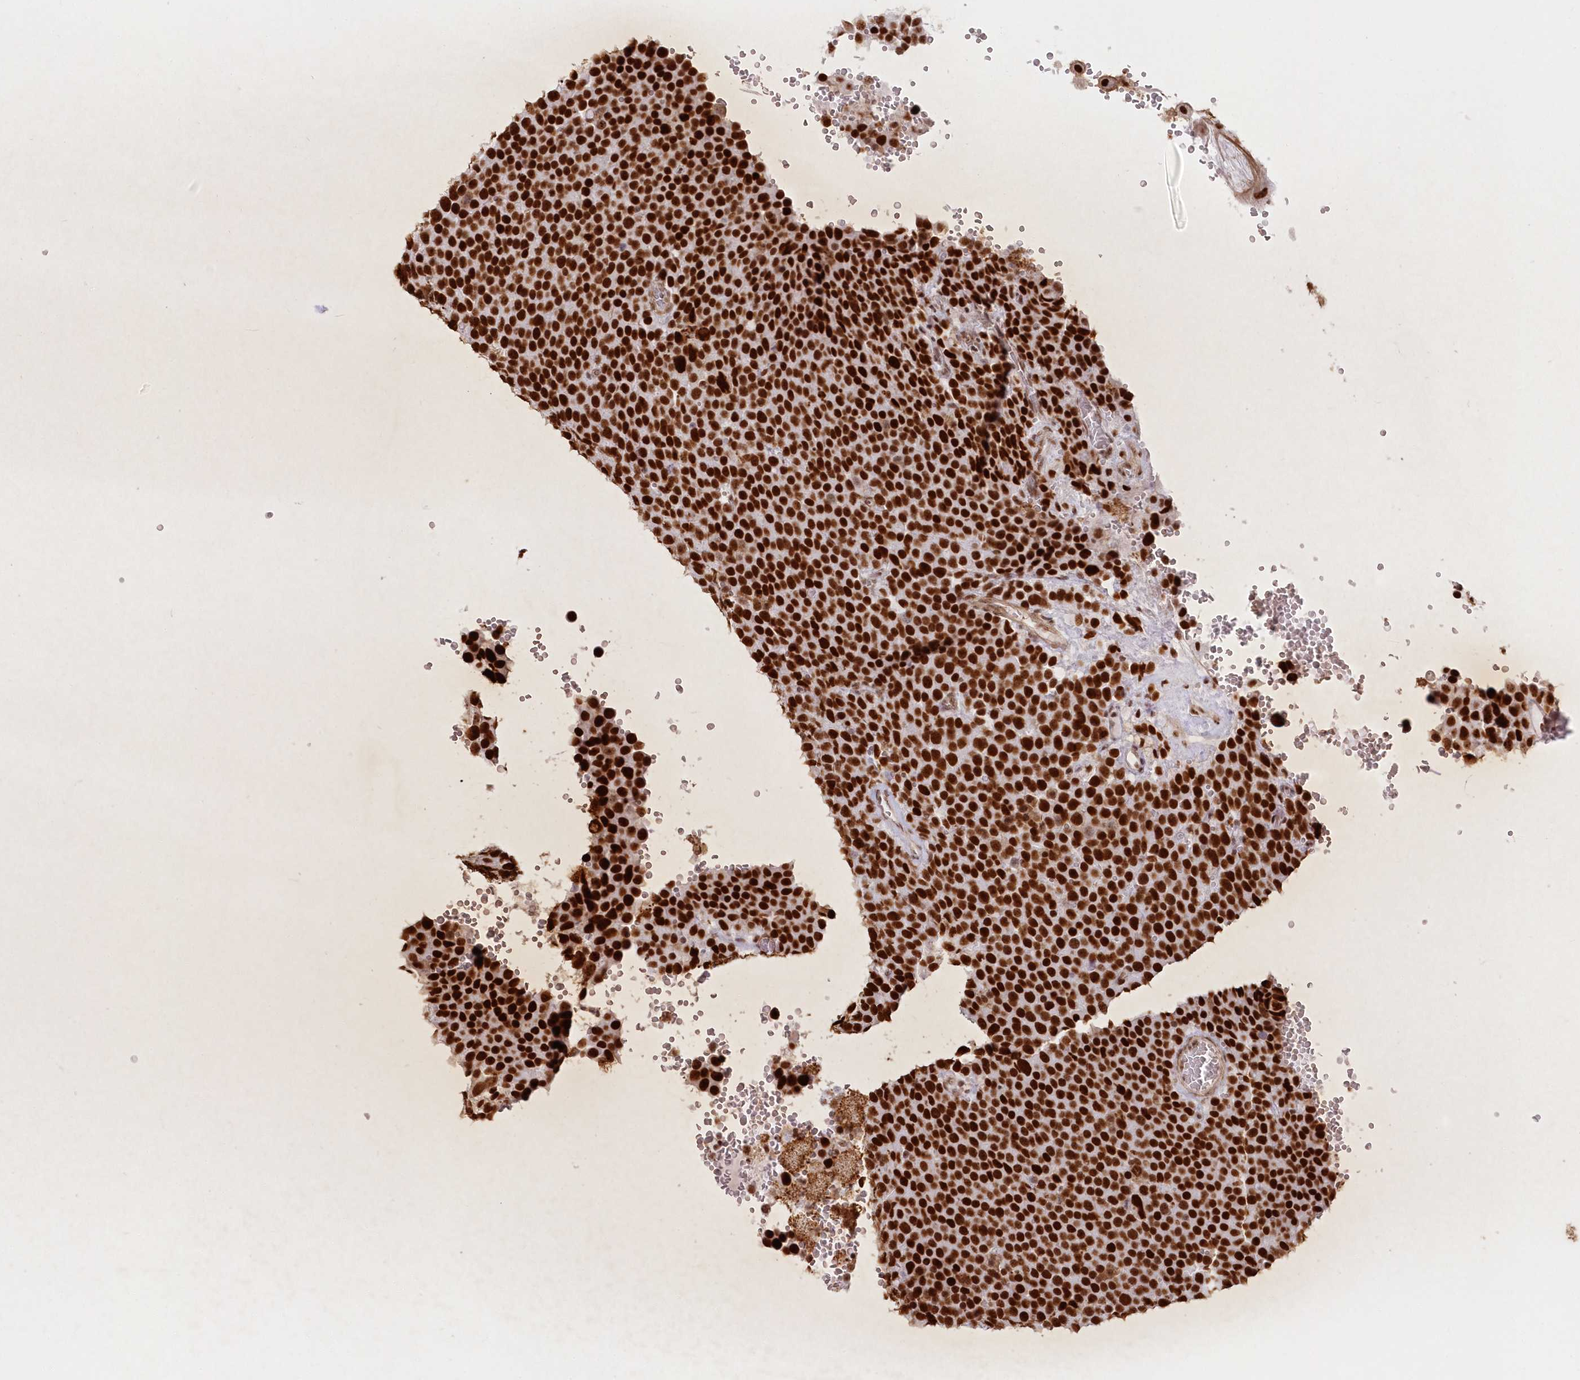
{"staining": {"intensity": "strong", "quantity": ">75%", "location": "nuclear"}, "tissue": "testis cancer", "cell_type": "Tumor cells", "image_type": "cancer", "snomed": [{"axis": "morphology", "description": "Seminoma, NOS"}, {"axis": "topography", "description": "Testis"}], "caption": "Immunohistochemistry (IHC) of testis cancer shows high levels of strong nuclear expression in approximately >75% of tumor cells.", "gene": "DDX46", "patient": {"sex": "male", "age": 71}}